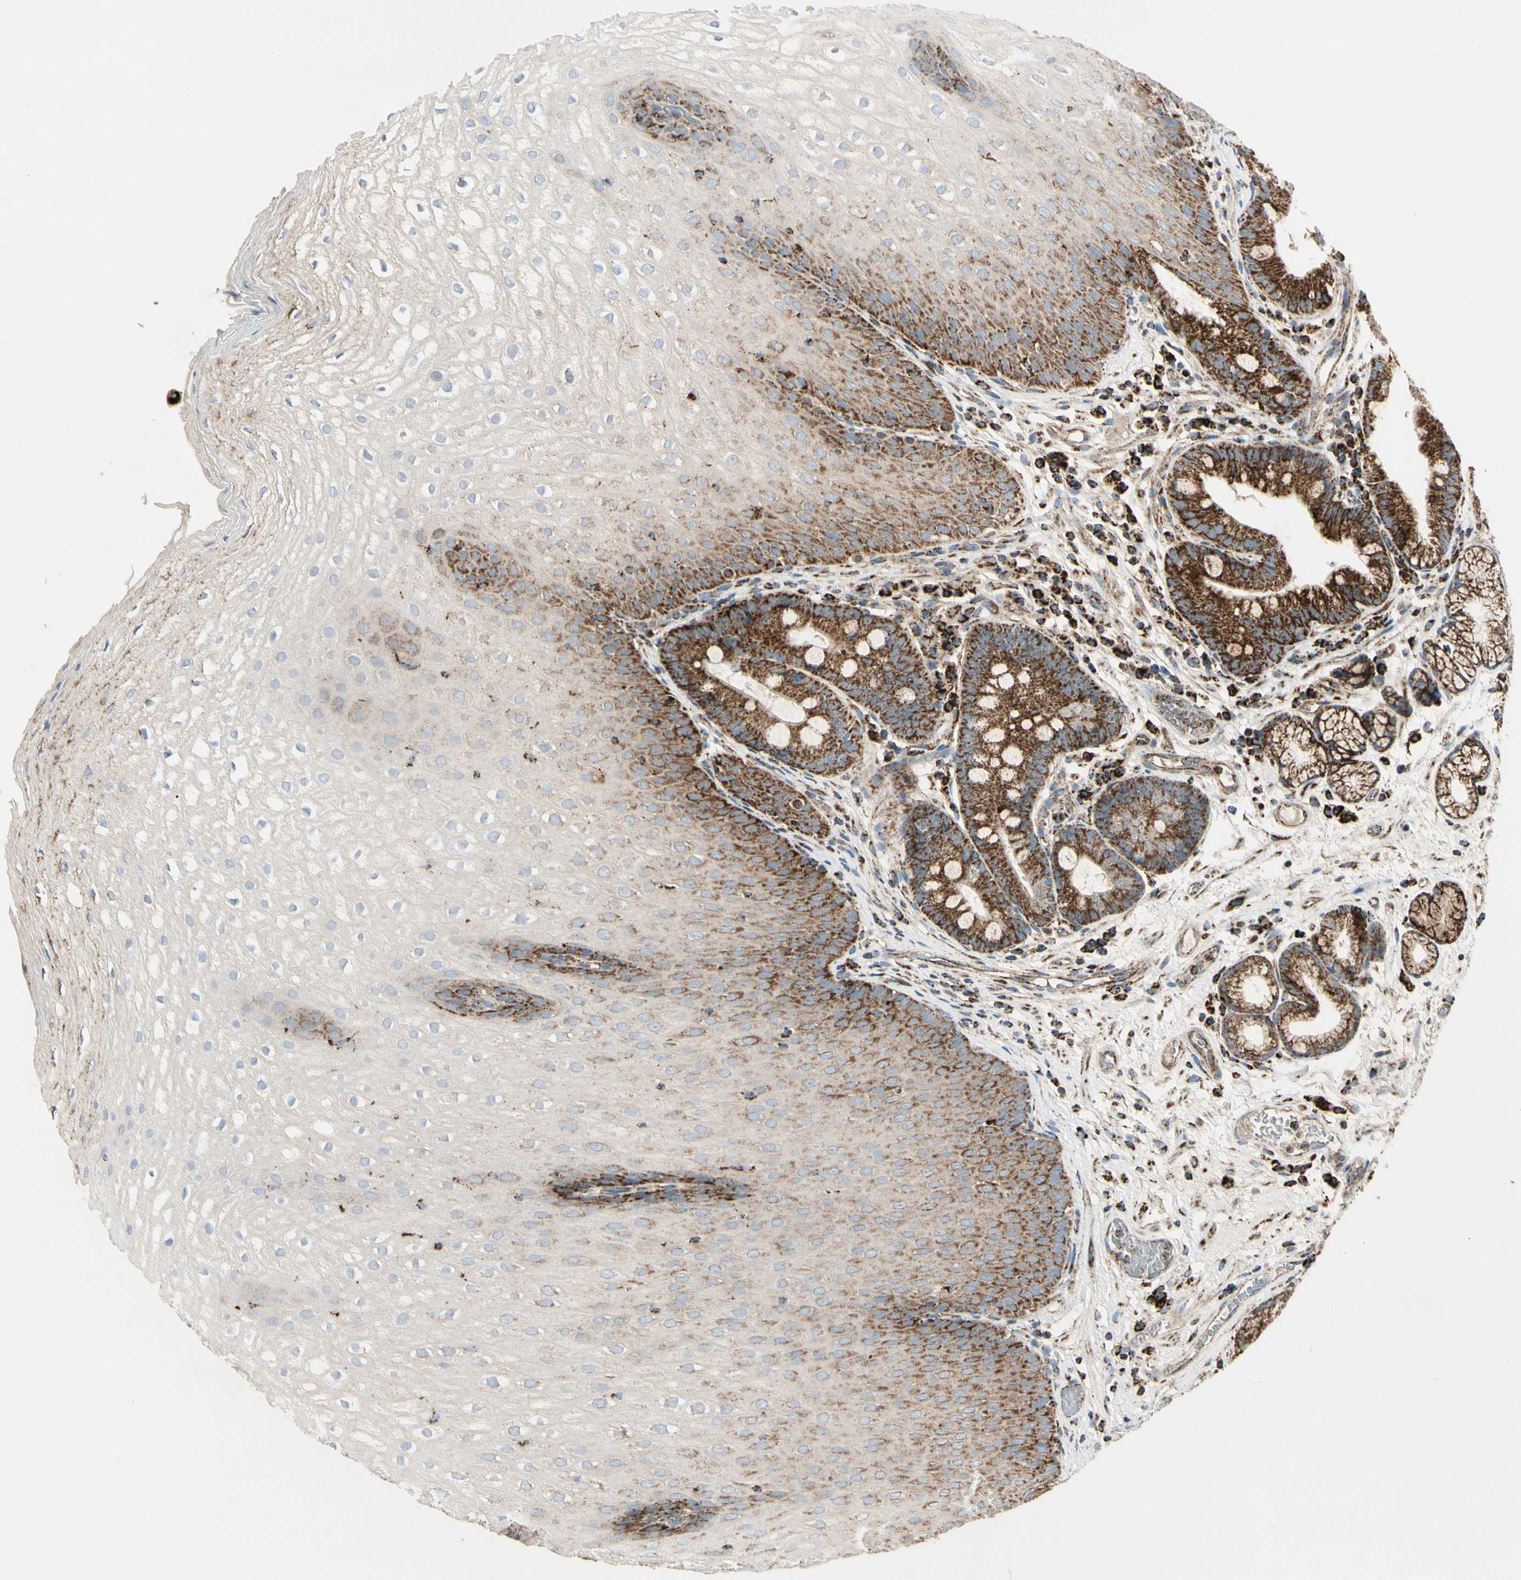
{"staining": {"intensity": "strong", "quantity": ">75%", "location": "cytoplasmic/membranous"}, "tissue": "stomach", "cell_type": "Glandular cells", "image_type": "normal", "snomed": [{"axis": "morphology", "description": "Normal tissue, NOS"}, {"axis": "topography", "description": "Stomach, upper"}], "caption": "Stomach stained for a protein (brown) shows strong cytoplasmic/membranous positive expression in approximately >75% of glandular cells.", "gene": "ME2", "patient": {"sex": "male", "age": 72}}